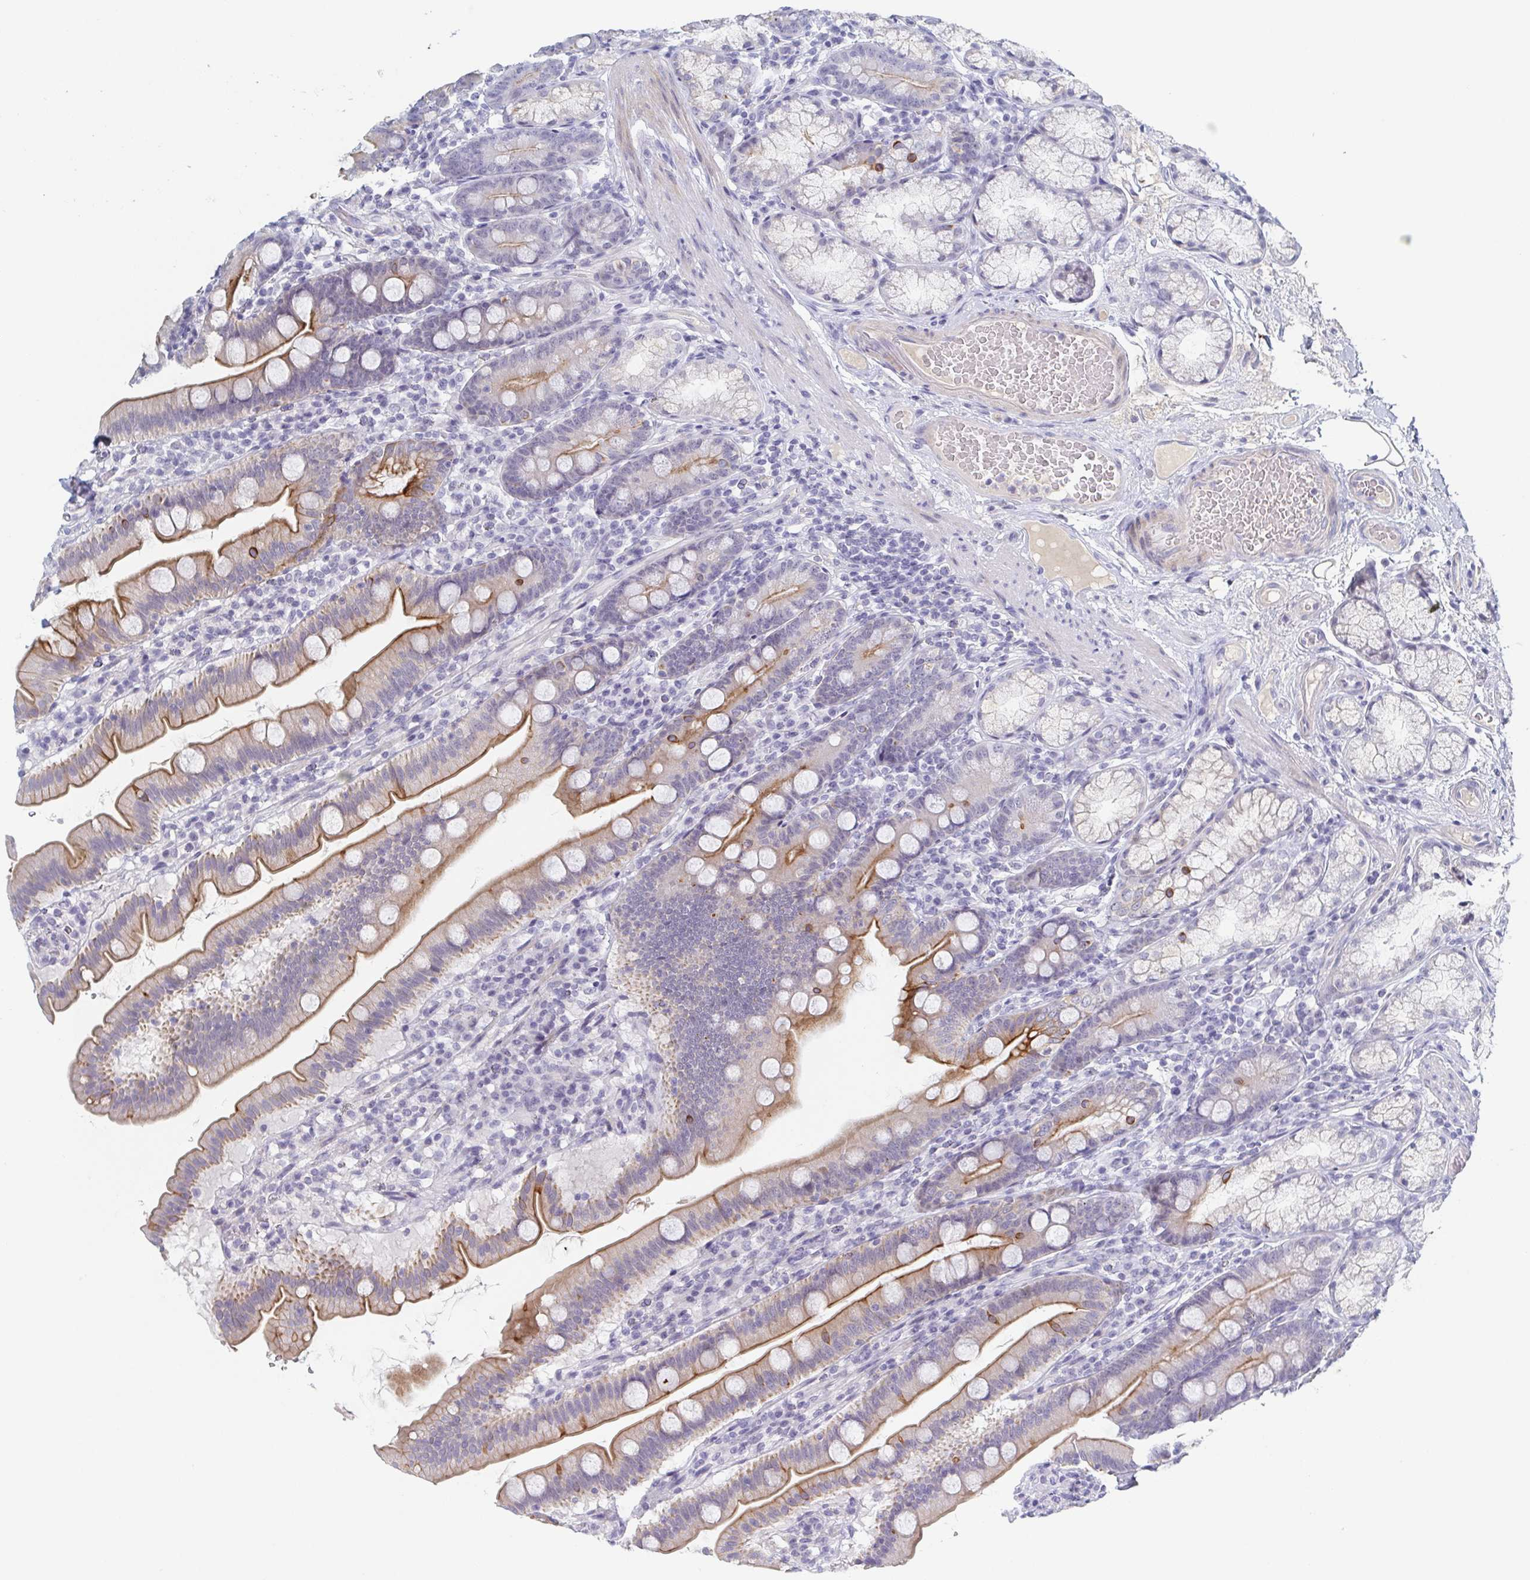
{"staining": {"intensity": "moderate", "quantity": "25%-75%", "location": "cytoplasmic/membranous"}, "tissue": "duodenum", "cell_type": "Glandular cells", "image_type": "normal", "snomed": [{"axis": "morphology", "description": "Normal tissue, NOS"}, {"axis": "topography", "description": "Duodenum"}], "caption": "Benign duodenum shows moderate cytoplasmic/membranous positivity in about 25%-75% of glandular cells, visualized by immunohistochemistry.", "gene": "RHOV", "patient": {"sex": "female", "age": 67}}